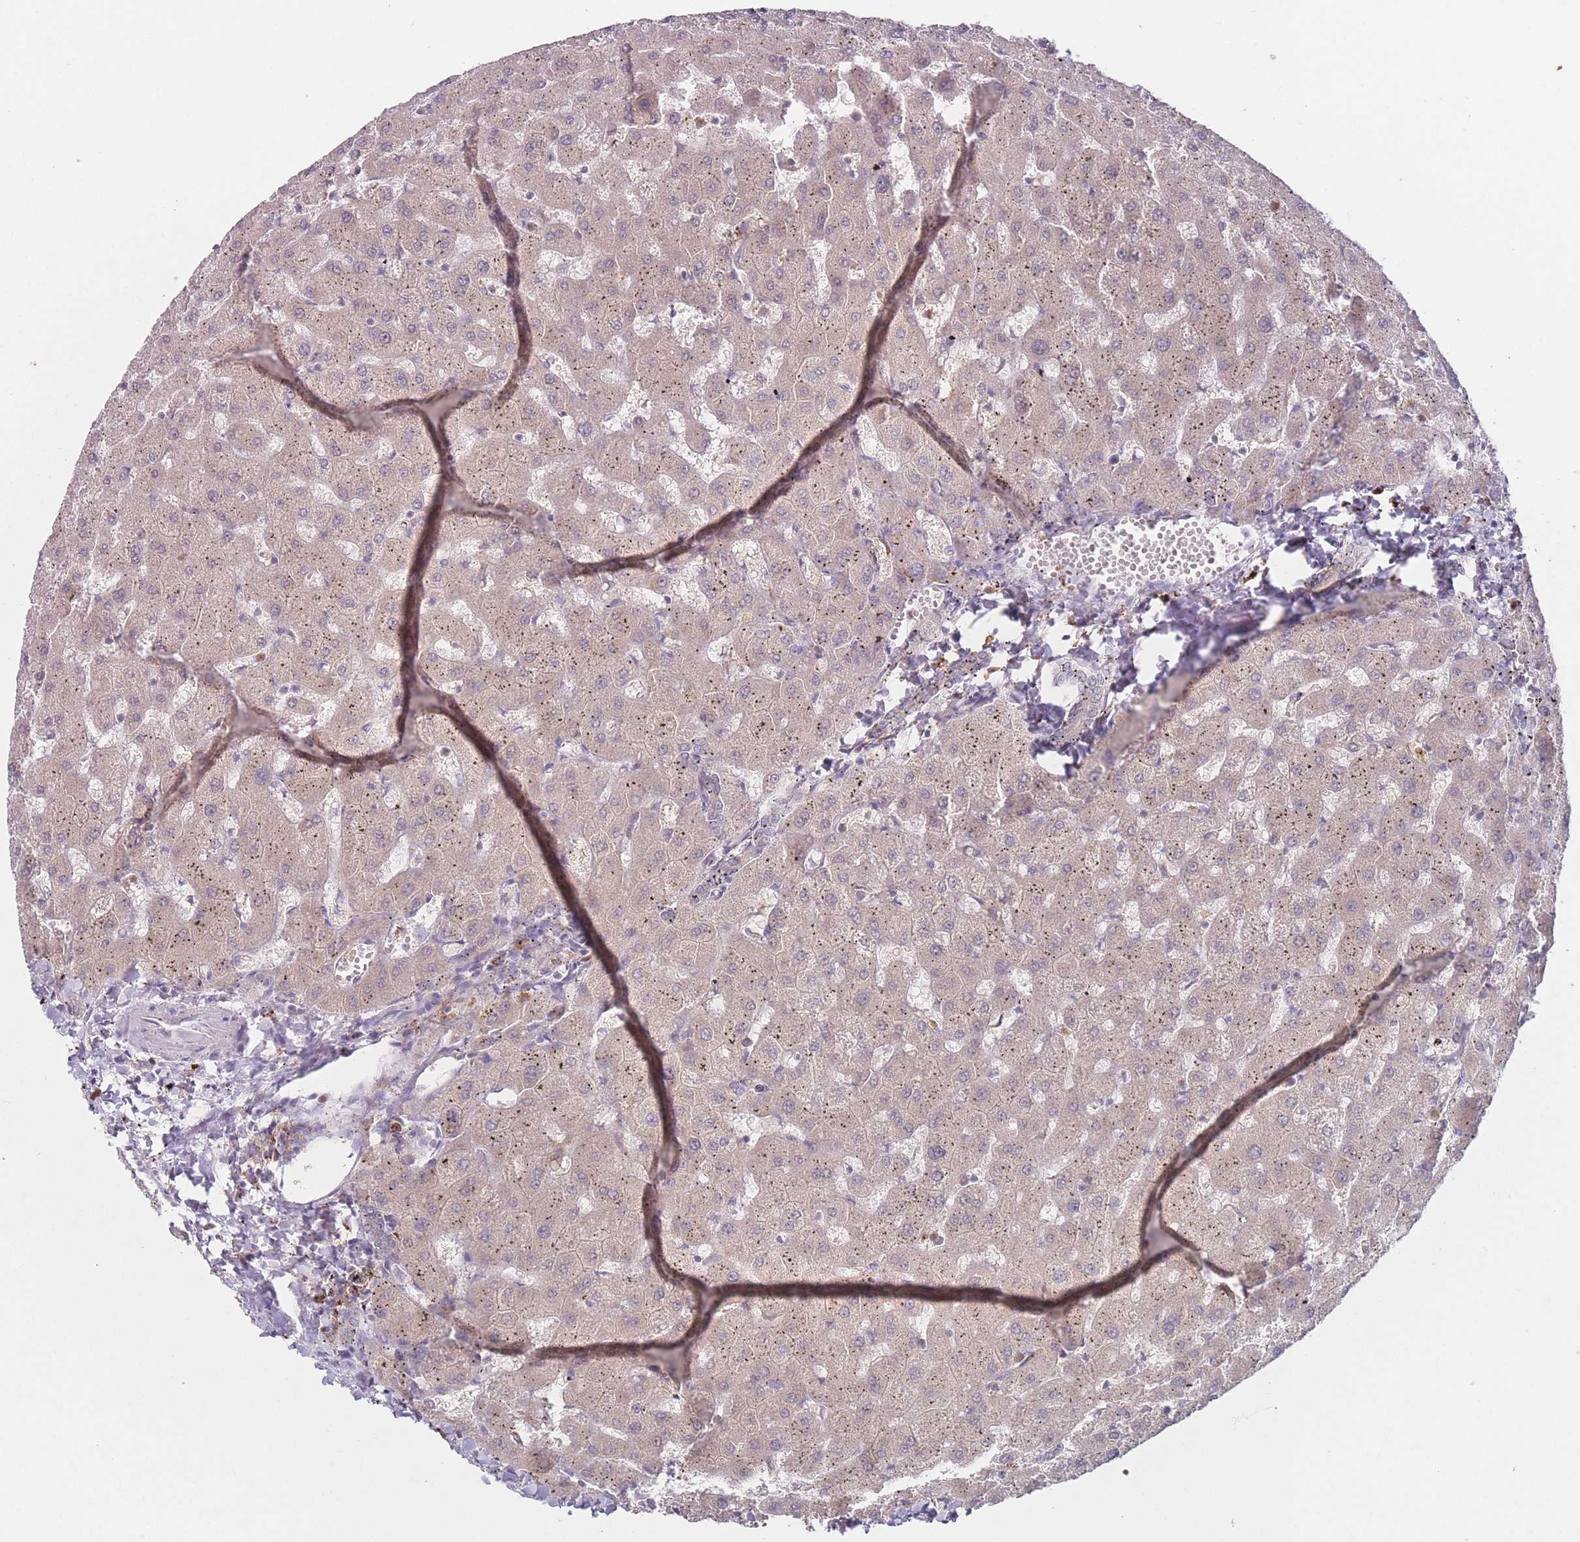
{"staining": {"intensity": "weak", "quantity": "25%-75%", "location": "cytoplasmic/membranous"}, "tissue": "liver", "cell_type": "Cholangiocytes", "image_type": "normal", "snomed": [{"axis": "morphology", "description": "Normal tissue, NOS"}, {"axis": "topography", "description": "Liver"}], "caption": "Human liver stained for a protein (brown) shows weak cytoplasmic/membranous positive expression in approximately 25%-75% of cholangiocytes.", "gene": "PPM1A", "patient": {"sex": "female", "age": 63}}